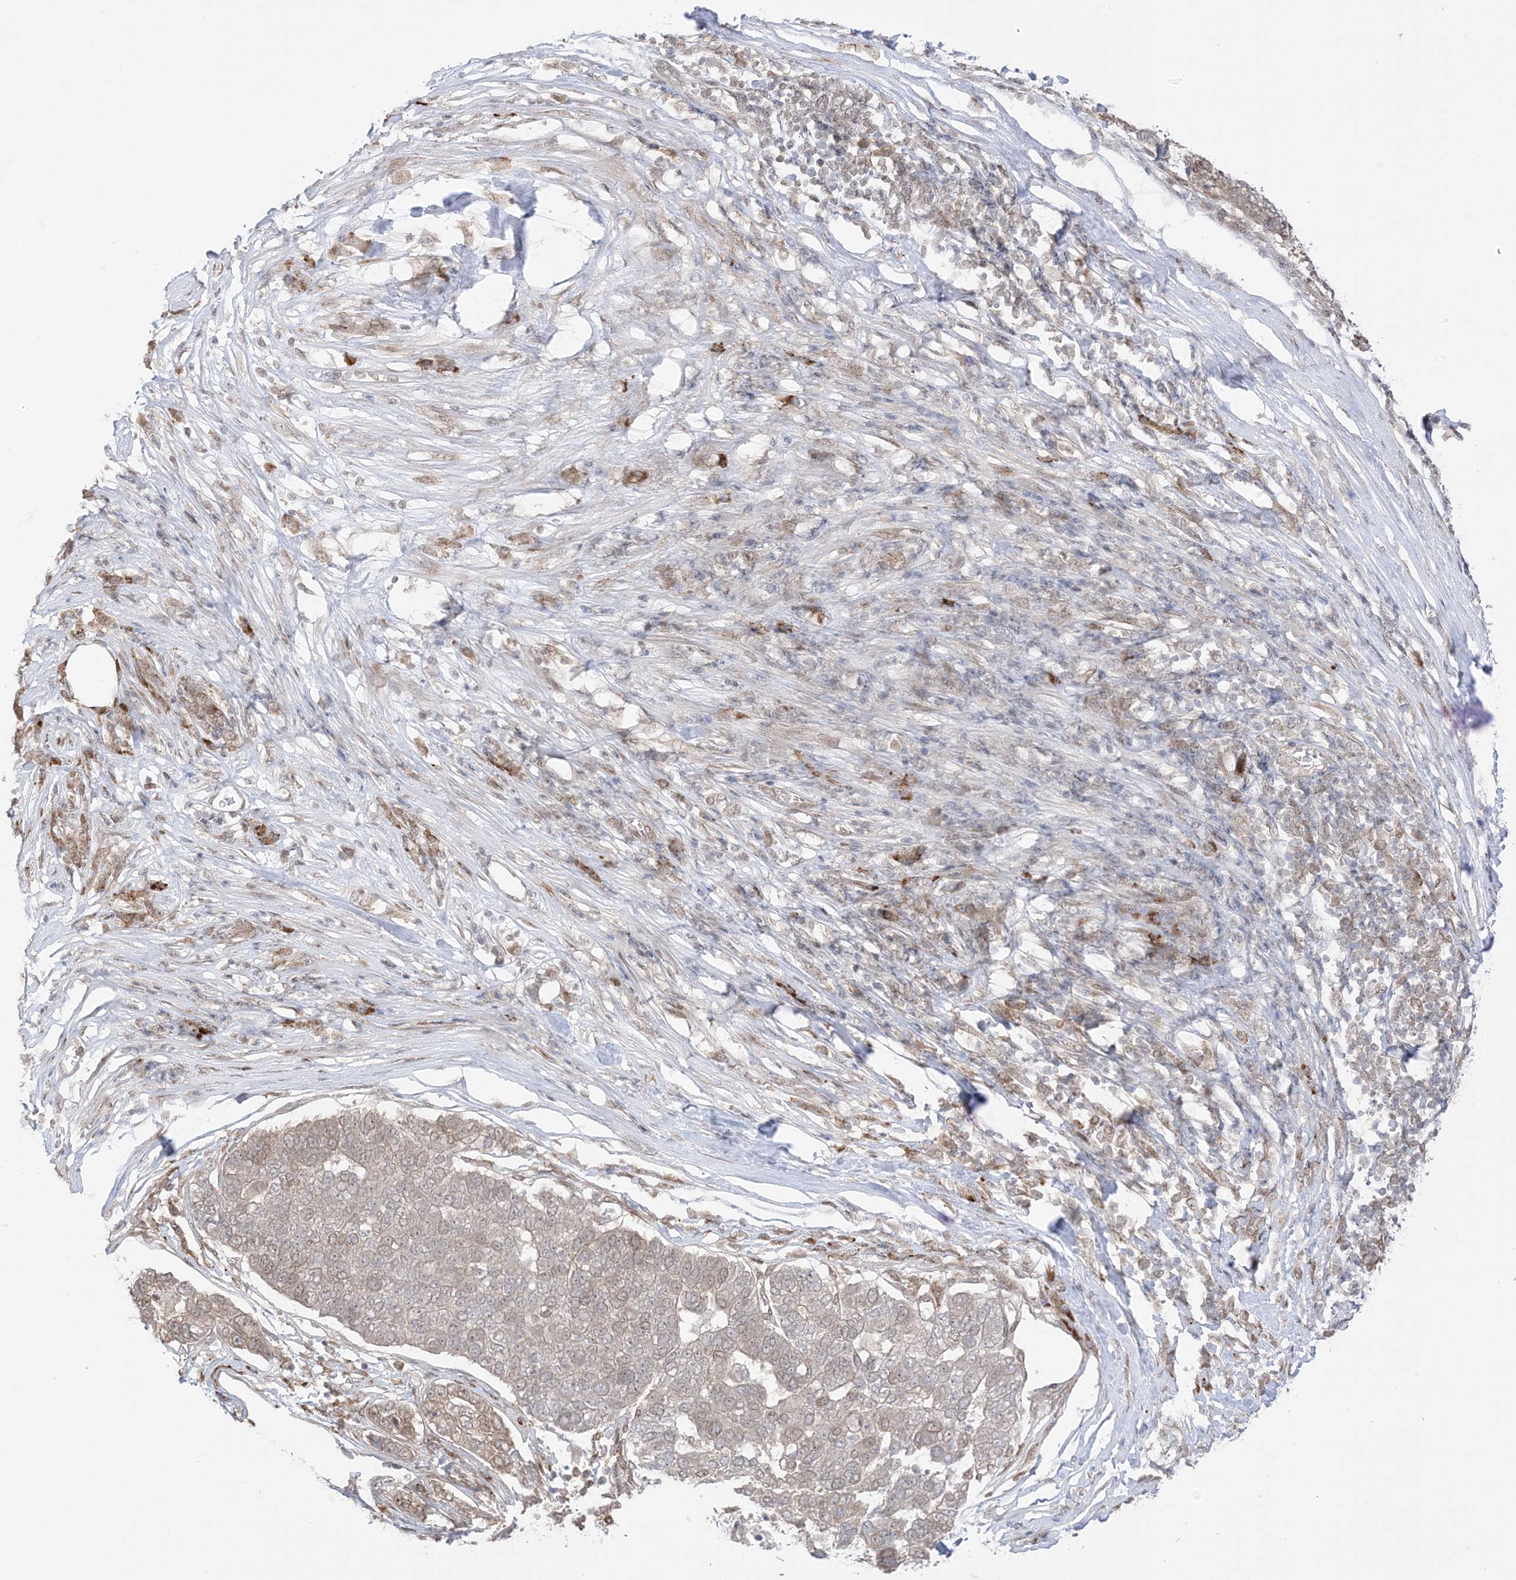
{"staining": {"intensity": "weak", "quantity": ">75%", "location": "cytoplasmic/membranous,nuclear"}, "tissue": "pancreatic cancer", "cell_type": "Tumor cells", "image_type": "cancer", "snomed": [{"axis": "morphology", "description": "Adenocarcinoma, NOS"}, {"axis": "topography", "description": "Pancreas"}], "caption": "Pancreatic cancer (adenocarcinoma) was stained to show a protein in brown. There is low levels of weak cytoplasmic/membranous and nuclear expression in approximately >75% of tumor cells. The protein of interest is stained brown, and the nuclei are stained in blue (DAB IHC with brightfield microscopy, high magnification).", "gene": "UBE2E2", "patient": {"sex": "female", "age": 61}}